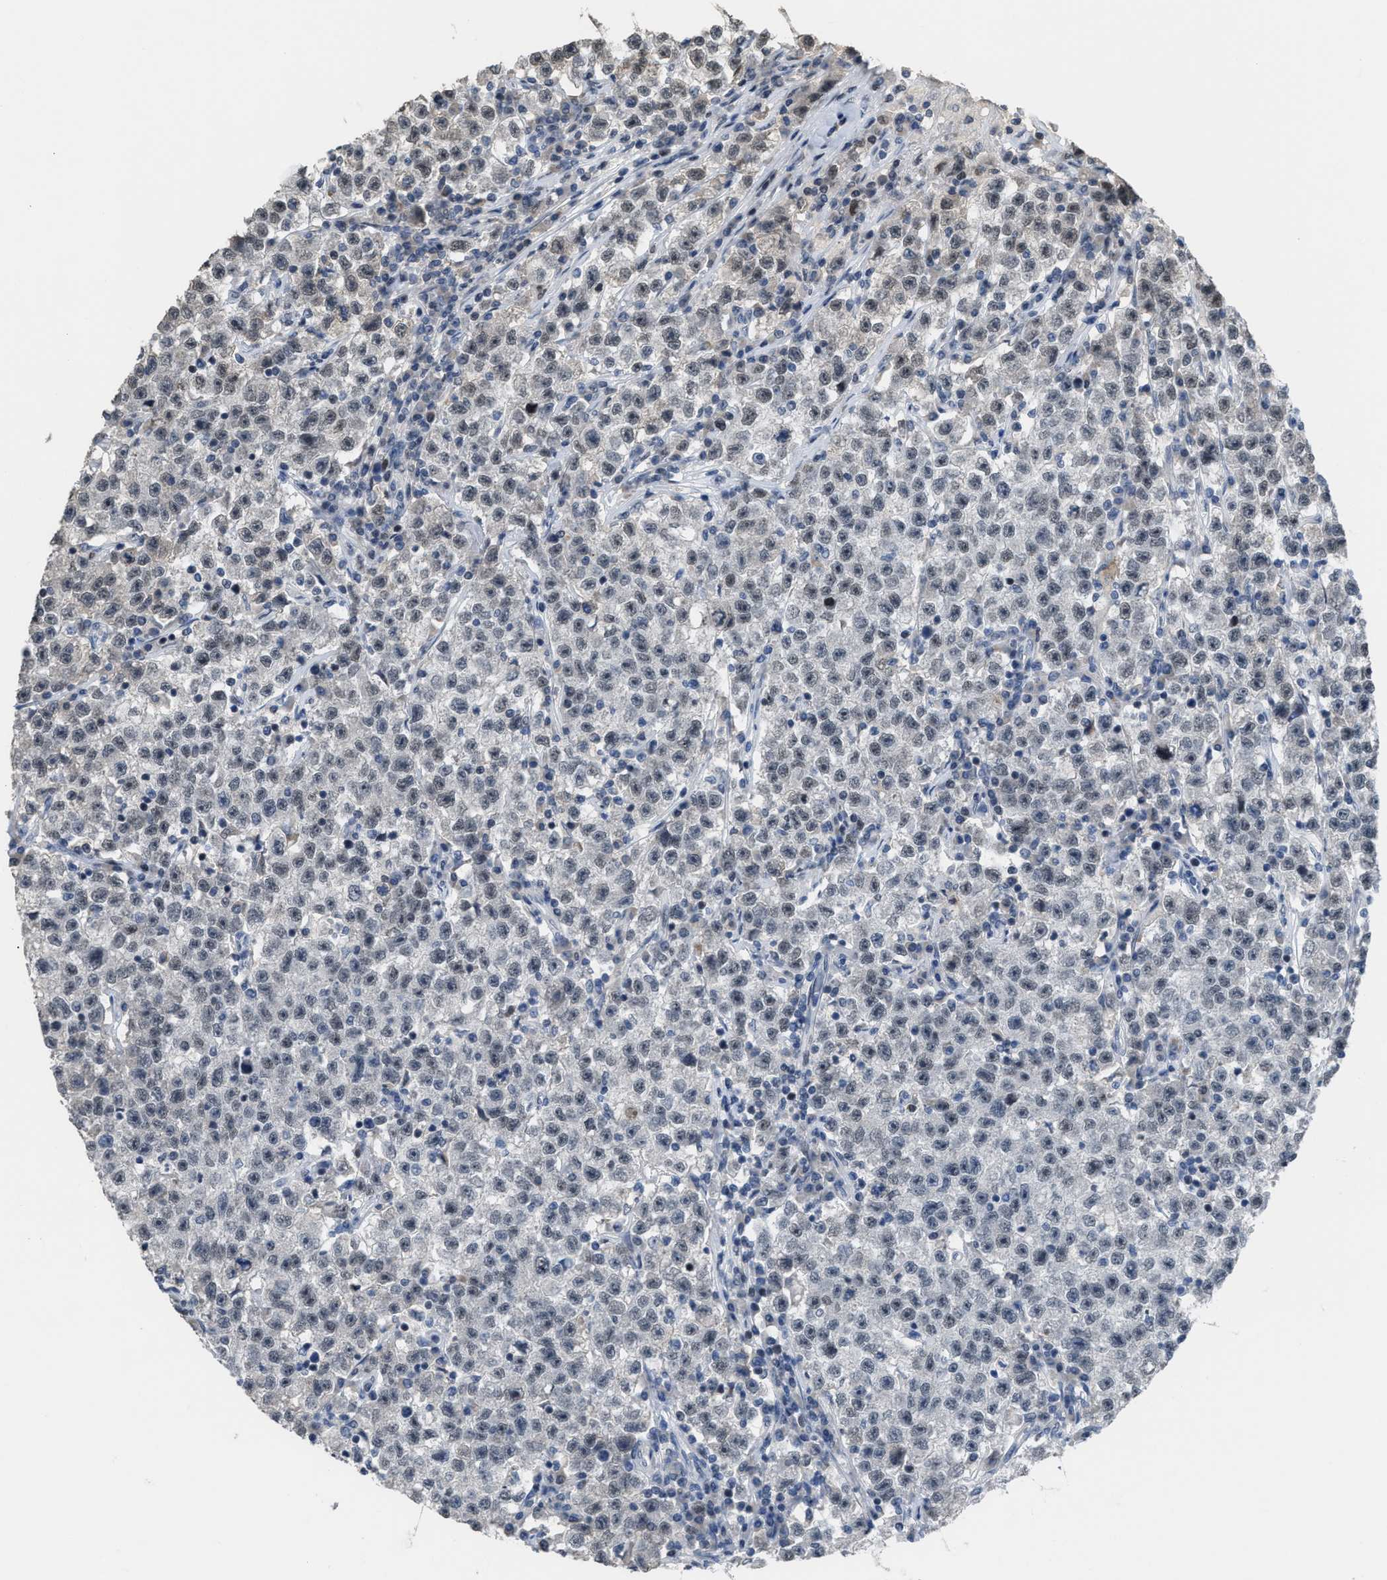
{"staining": {"intensity": "negative", "quantity": "none", "location": "none"}, "tissue": "testis cancer", "cell_type": "Tumor cells", "image_type": "cancer", "snomed": [{"axis": "morphology", "description": "Seminoma, NOS"}, {"axis": "topography", "description": "Testis"}], "caption": "The IHC image has no significant expression in tumor cells of testis cancer tissue.", "gene": "SETDB1", "patient": {"sex": "male", "age": 22}}